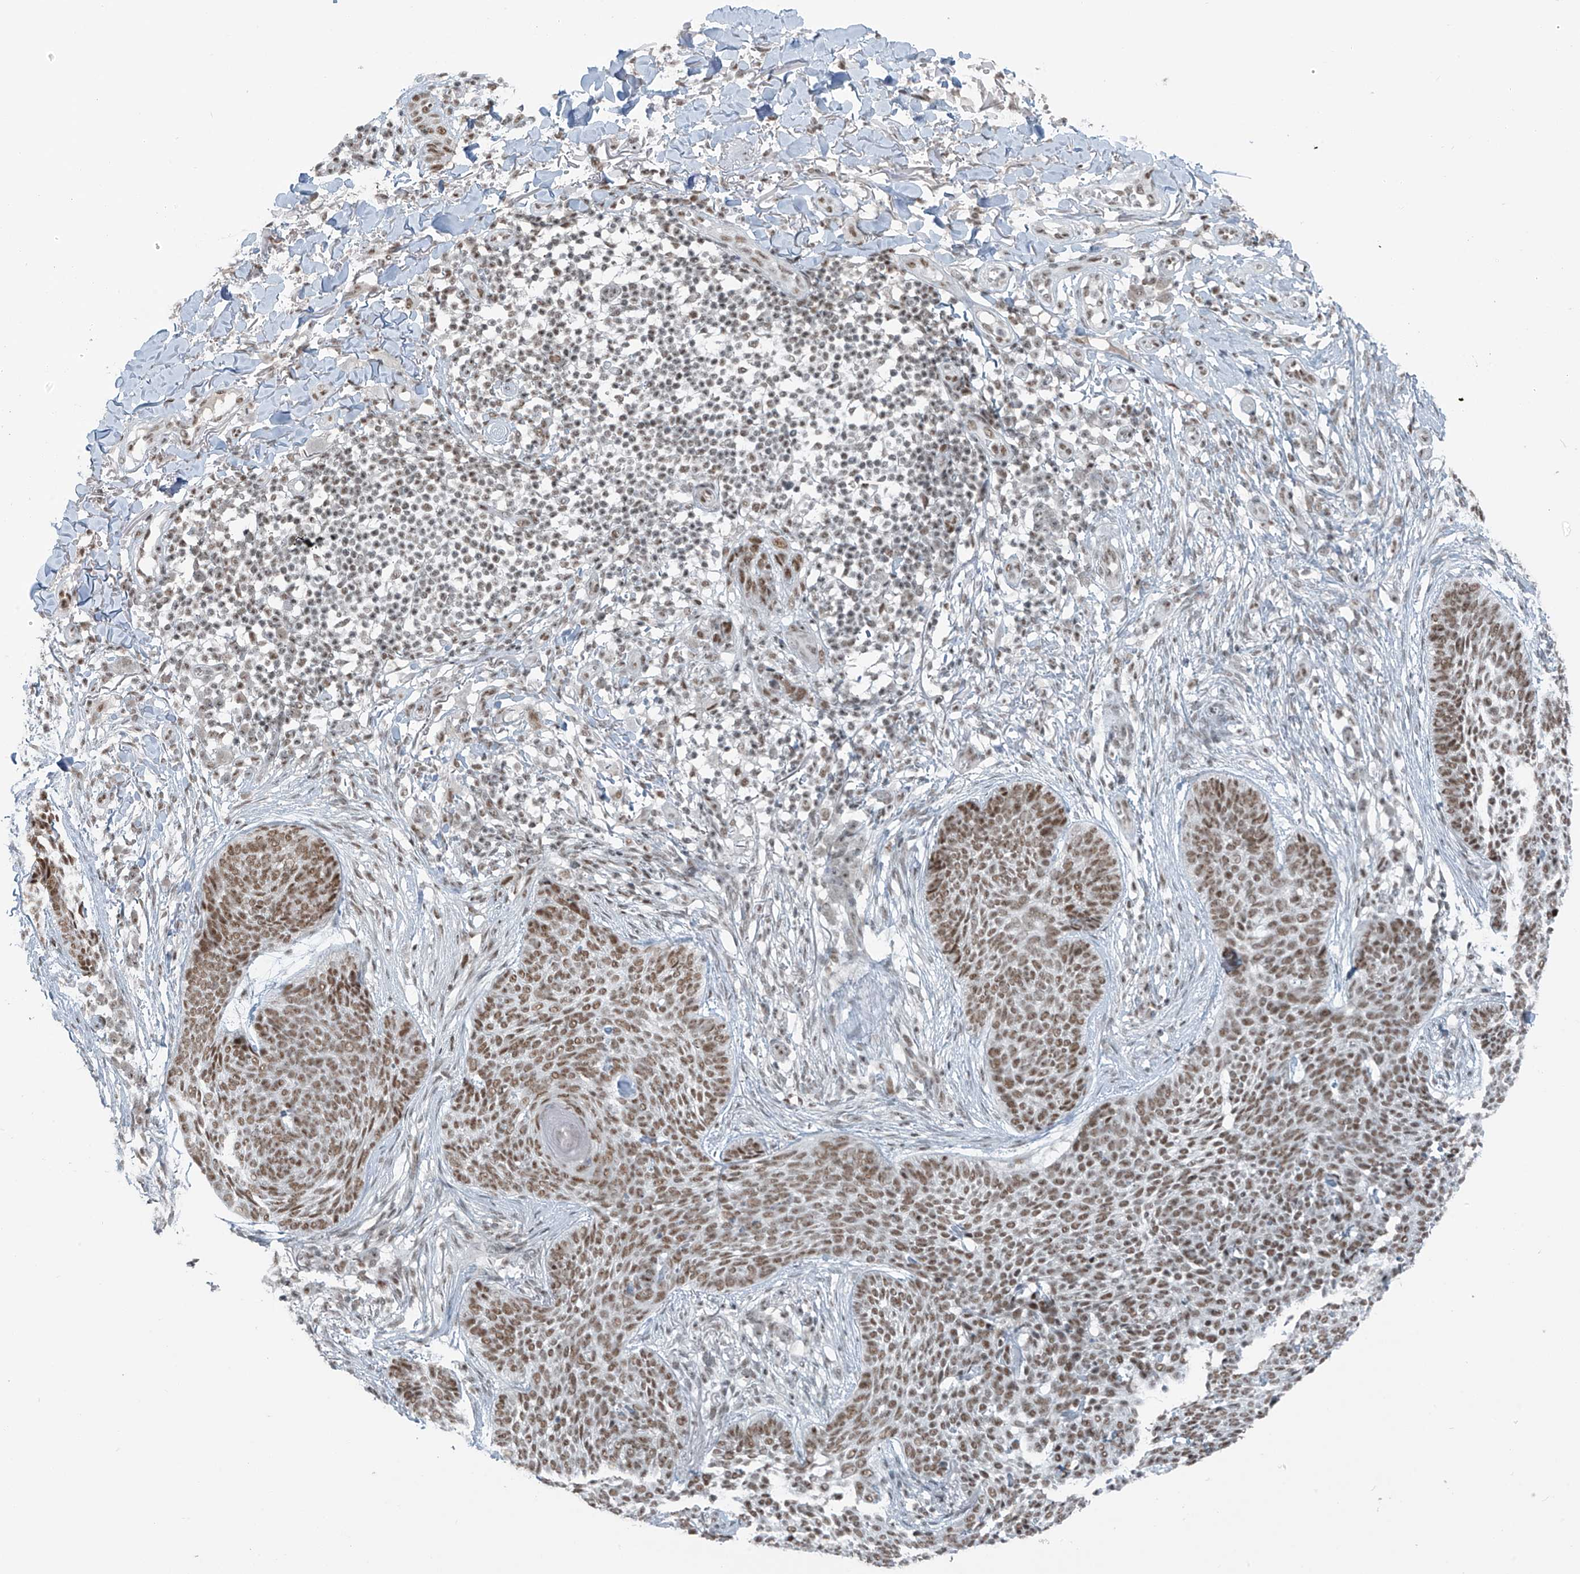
{"staining": {"intensity": "moderate", "quantity": ">75%", "location": "nuclear"}, "tissue": "skin cancer", "cell_type": "Tumor cells", "image_type": "cancer", "snomed": [{"axis": "morphology", "description": "Basal cell carcinoma"}, {"axis": "topography", "description": "Skin"}], "caption": "Tumor cells show medium levels of moderate nuclear expression in approximately >75% of cells in human skin basal cell carcinoma.", "gene": "WRNIP1", "patient": {"sex": "female", "age": 64}}